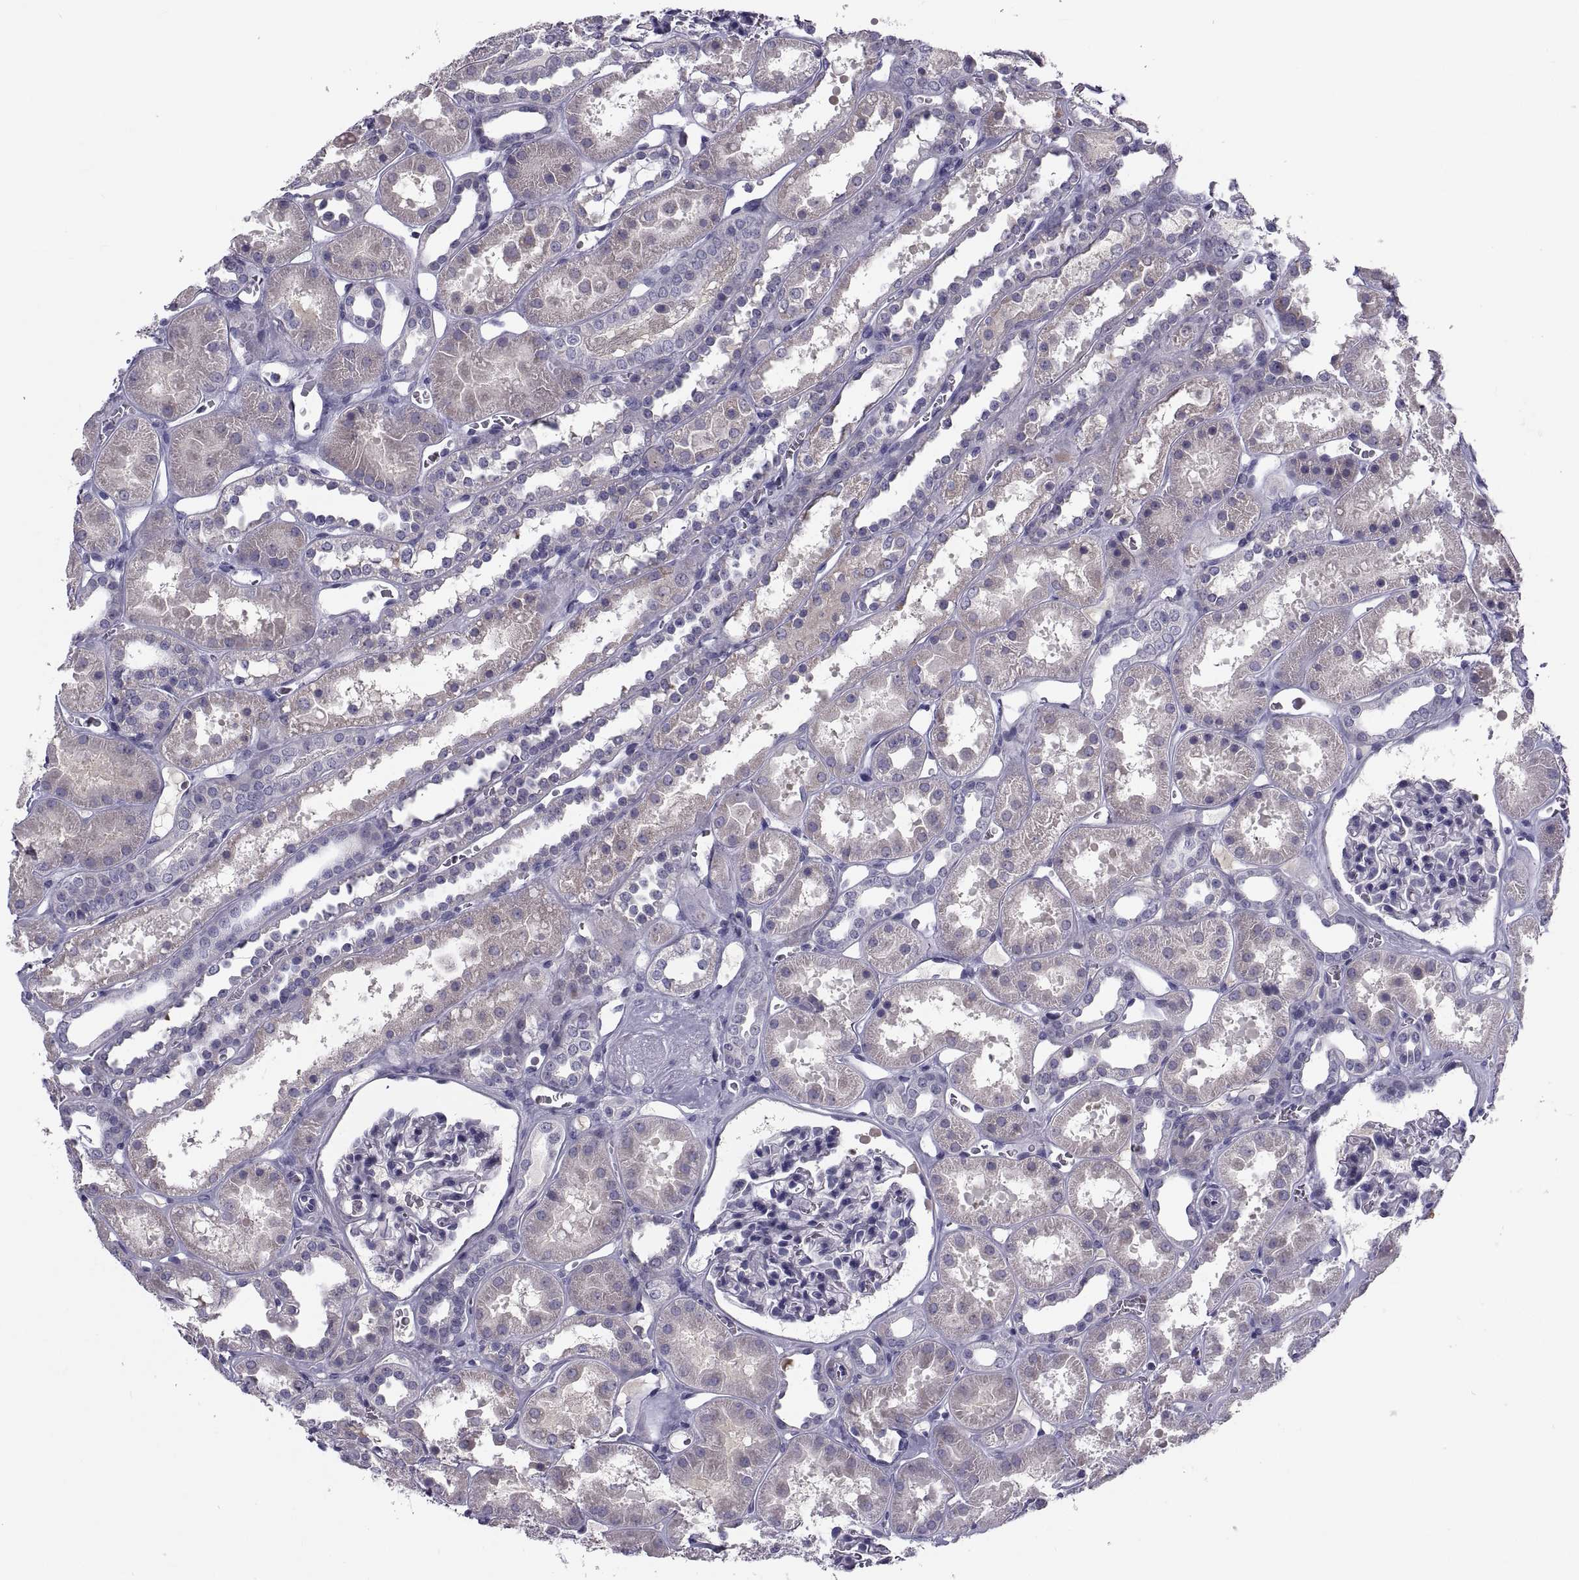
{"staining": {"intensity": "negative", "quantity": "none", "location": "none"}, "tissue": "kidney", "cell_type": "Cells in glomeruli", "image_type": "normal", "snomed": [{"axis": "morphology", "description": "Normal tissue, NOS"}, {"axis": "topography", "description": "Kidney"}], "caption": "This is an immunohistochemistry photomicrograph of normal kidney. There is no positivity in cells in glomeruli.", "gene": "PDZRN4", "patient": {"sex": "female", "age": 41}}